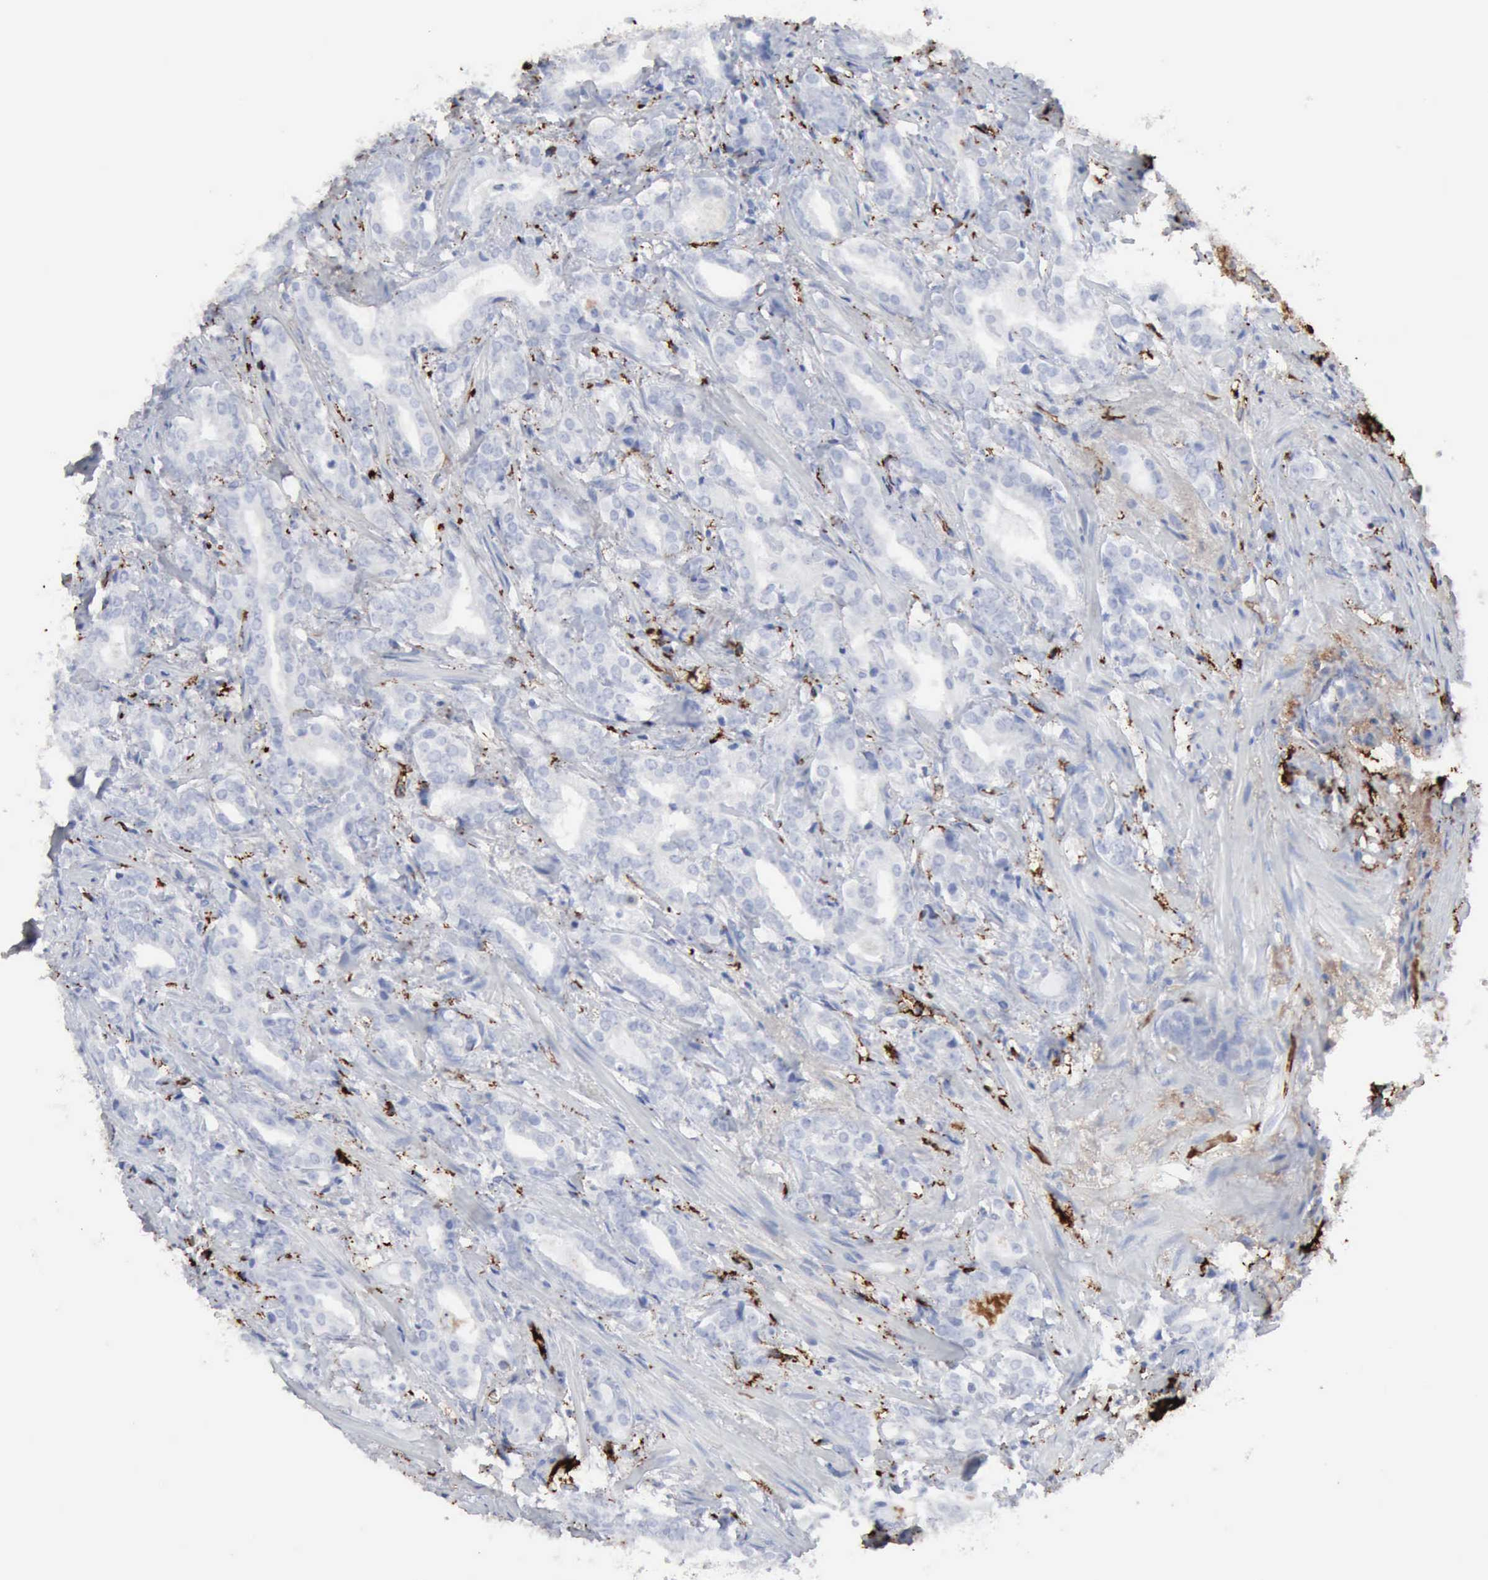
{"staining": {"intensity": "negative", "quantity": "none", "location": "none"}, "tissue": "prostate cancer", "cell_type": "Tumor cells", "image_type": "cancer", "snomed": [{"axis": "morphology", "description": "Adenocarcinoma, Medium grade"}, {"axis": "topography", "description": "Prostate"}], "caption": "IHC histopathology image of prostate cancer stained for a protein (brown), which exhibits no positivity in tumor cells. Nuclei are stained in blue.", "gene": "C4BPA", "patient": {"sex": "male", "age": 64}}